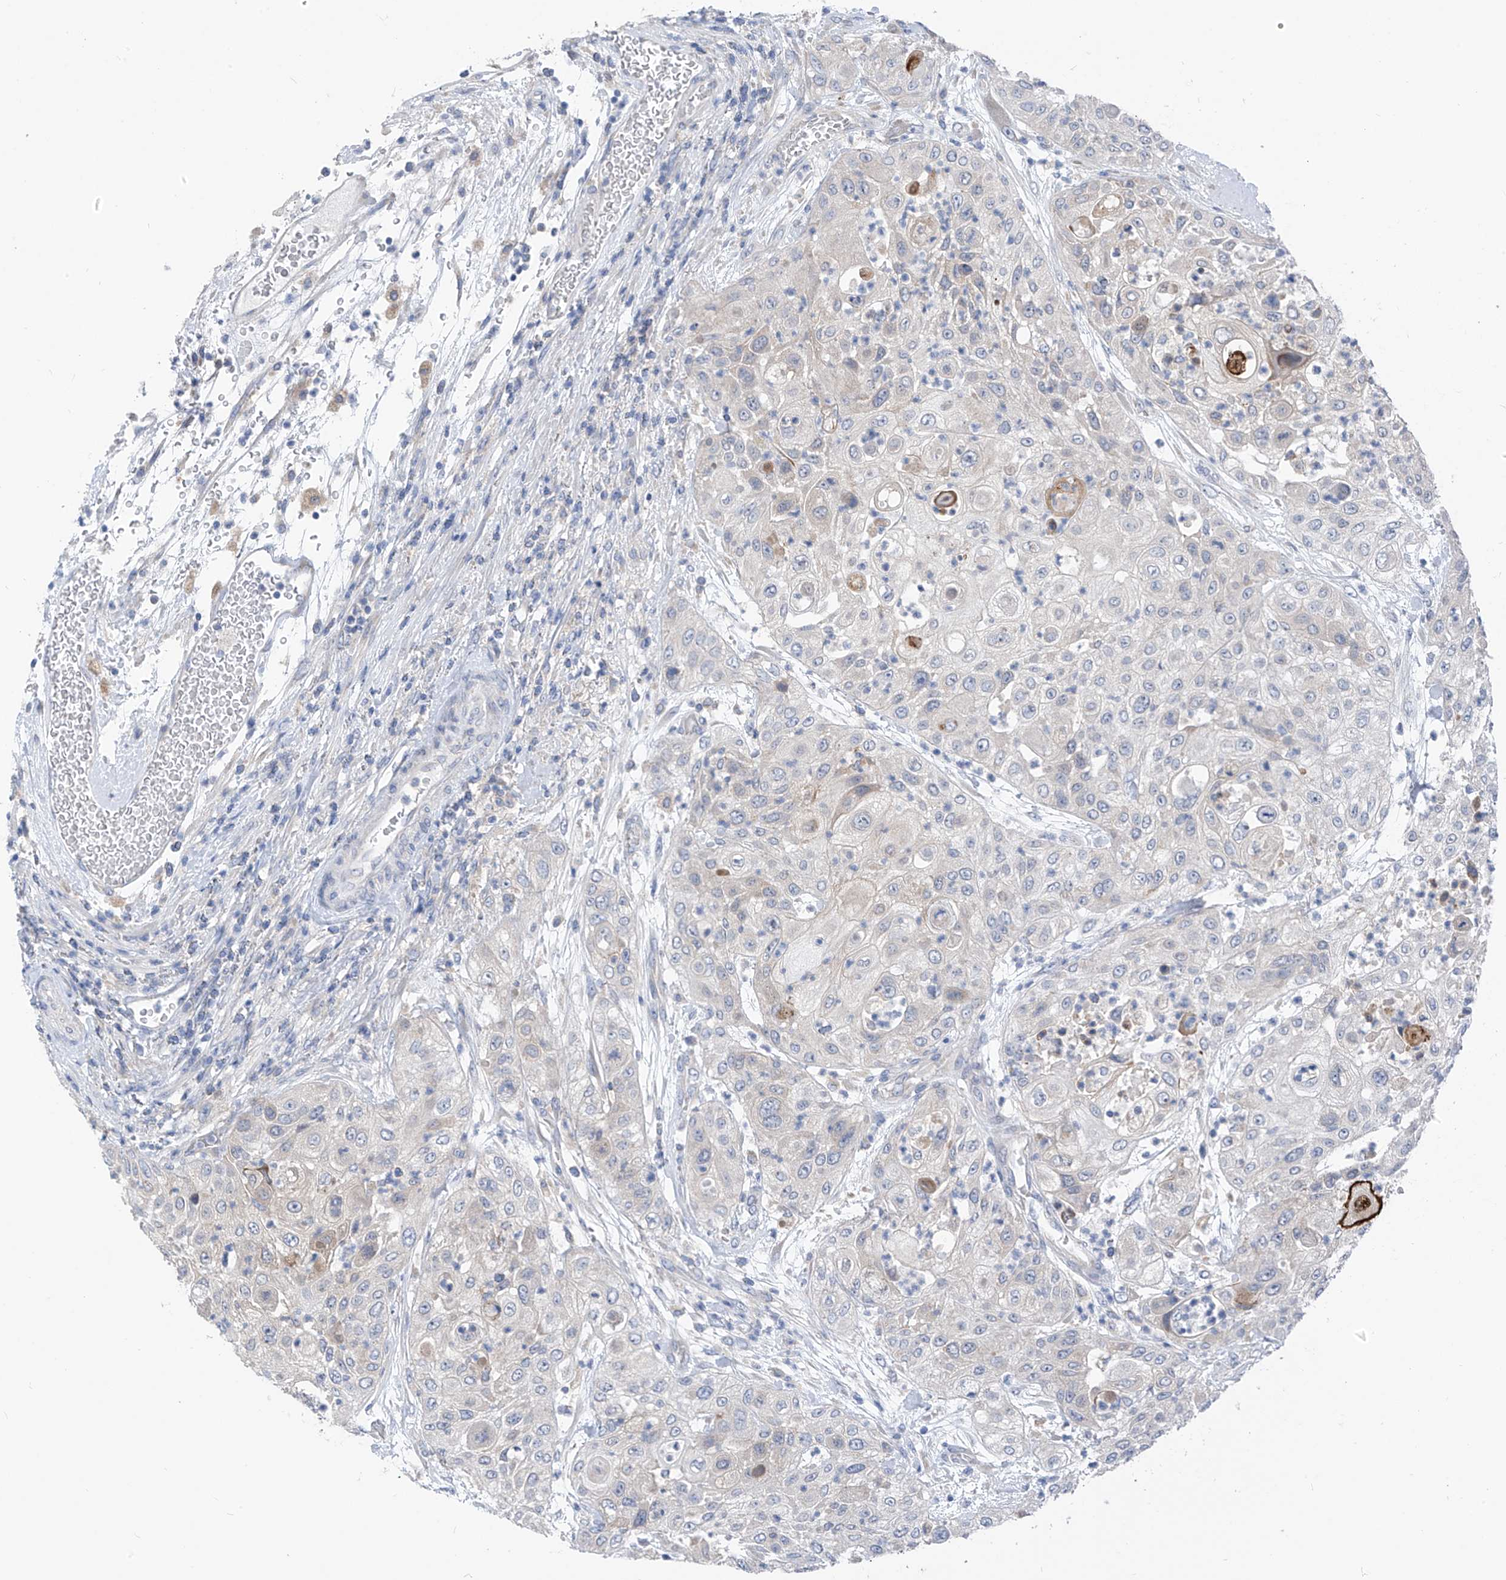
{"staining": {"intensity": "negative", "quantity": "none", "location": "none"}, "tissue": "urothelial cancer", "cell_type": "Tumor cells", "image_type": "cancer", "snomed": [{"axis": "morphology", "description": "Urothelial carcinoma, High grade"}, {"axis": "topography", "description": "Urinary bladder"}], "caption": "A photomicrograph of urothelial cancer stained for a protein demonstrates no brown staining in tumor cells. The staining is performed using DAB (3,3'-diaminobenzidine) brown chromogen with nuclei counter-stained in using hematoxylin.", "gene": "LDAH", "patient": {"sex": "female", "age": 79}}